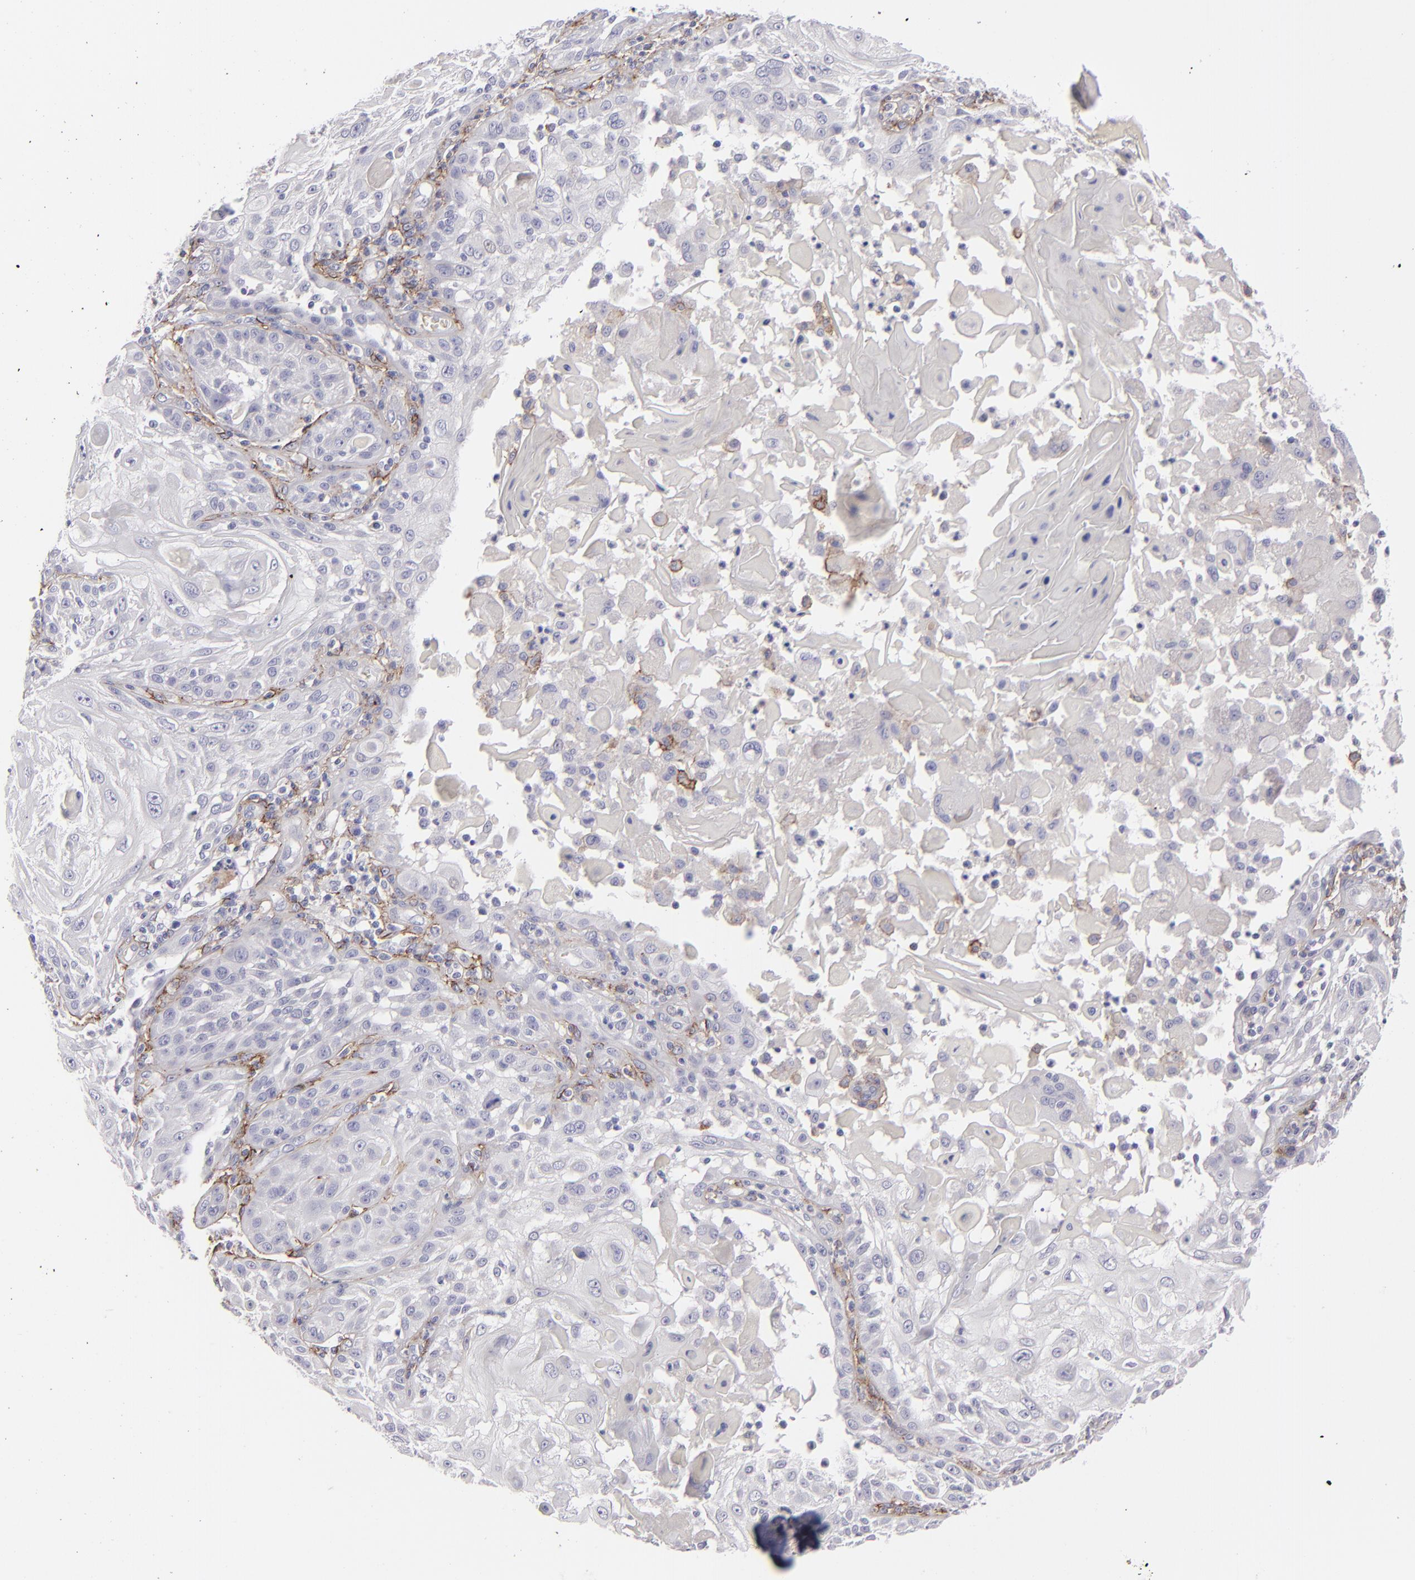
{"staining": {"intensity": "negative", "quantity": "none", "location": "none"}, "tissue": "skin cancer", "cell_type": "Tumor cells", "image_type": "cancer", "snomed": [{"axis": "morphology", "description": "Squamous cell carcinoma, NOS"}, {"axis": "topography", "description": "Skin"}], "caption": "An IHC photomicrograph of squamous cell carcinoma (skin) is shown. There is no staining in tumor cells of squamous cell carcinoma (skin).", "gene": "ANPEP", "patient": {"sex": "female", "age": 89}}